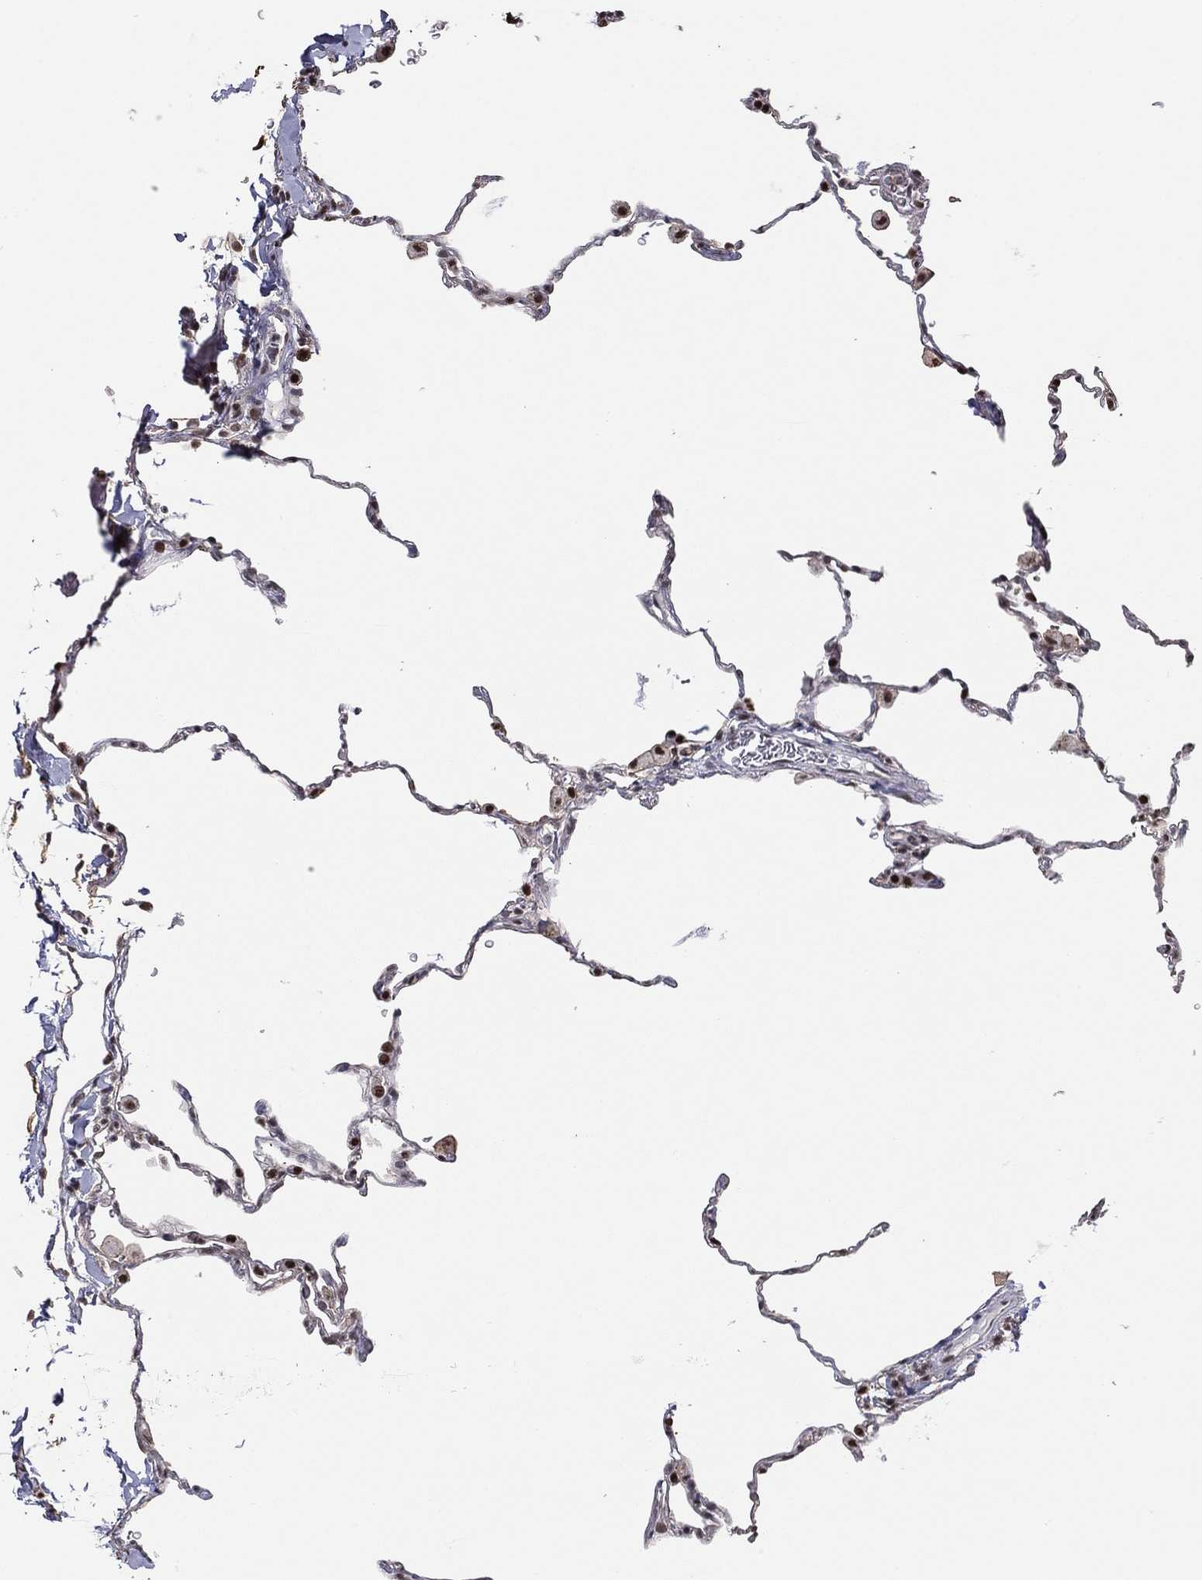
{"staining": {"intensity": "strong", "quantity": ">75%", "location": "nuclear"}, "tissue": "lung", "cell_type": "Alveolar cells", "image_type": "normal", "snomed": [{"axis": "morphology", "description": "Normal tissue, NOS"}, {"axis": "morphology", "description": "Adenocarcinoma, metastatic, NOS"}, {"axis": "topography", "description": "Lung"}], "caption": "Benign lung shows strong nuclear expression in about >75% of alveolar cells, visualized by immunohistochemistry.", "gene": "GPALPP1", "patient": {"sex": "male", "age": 45}}